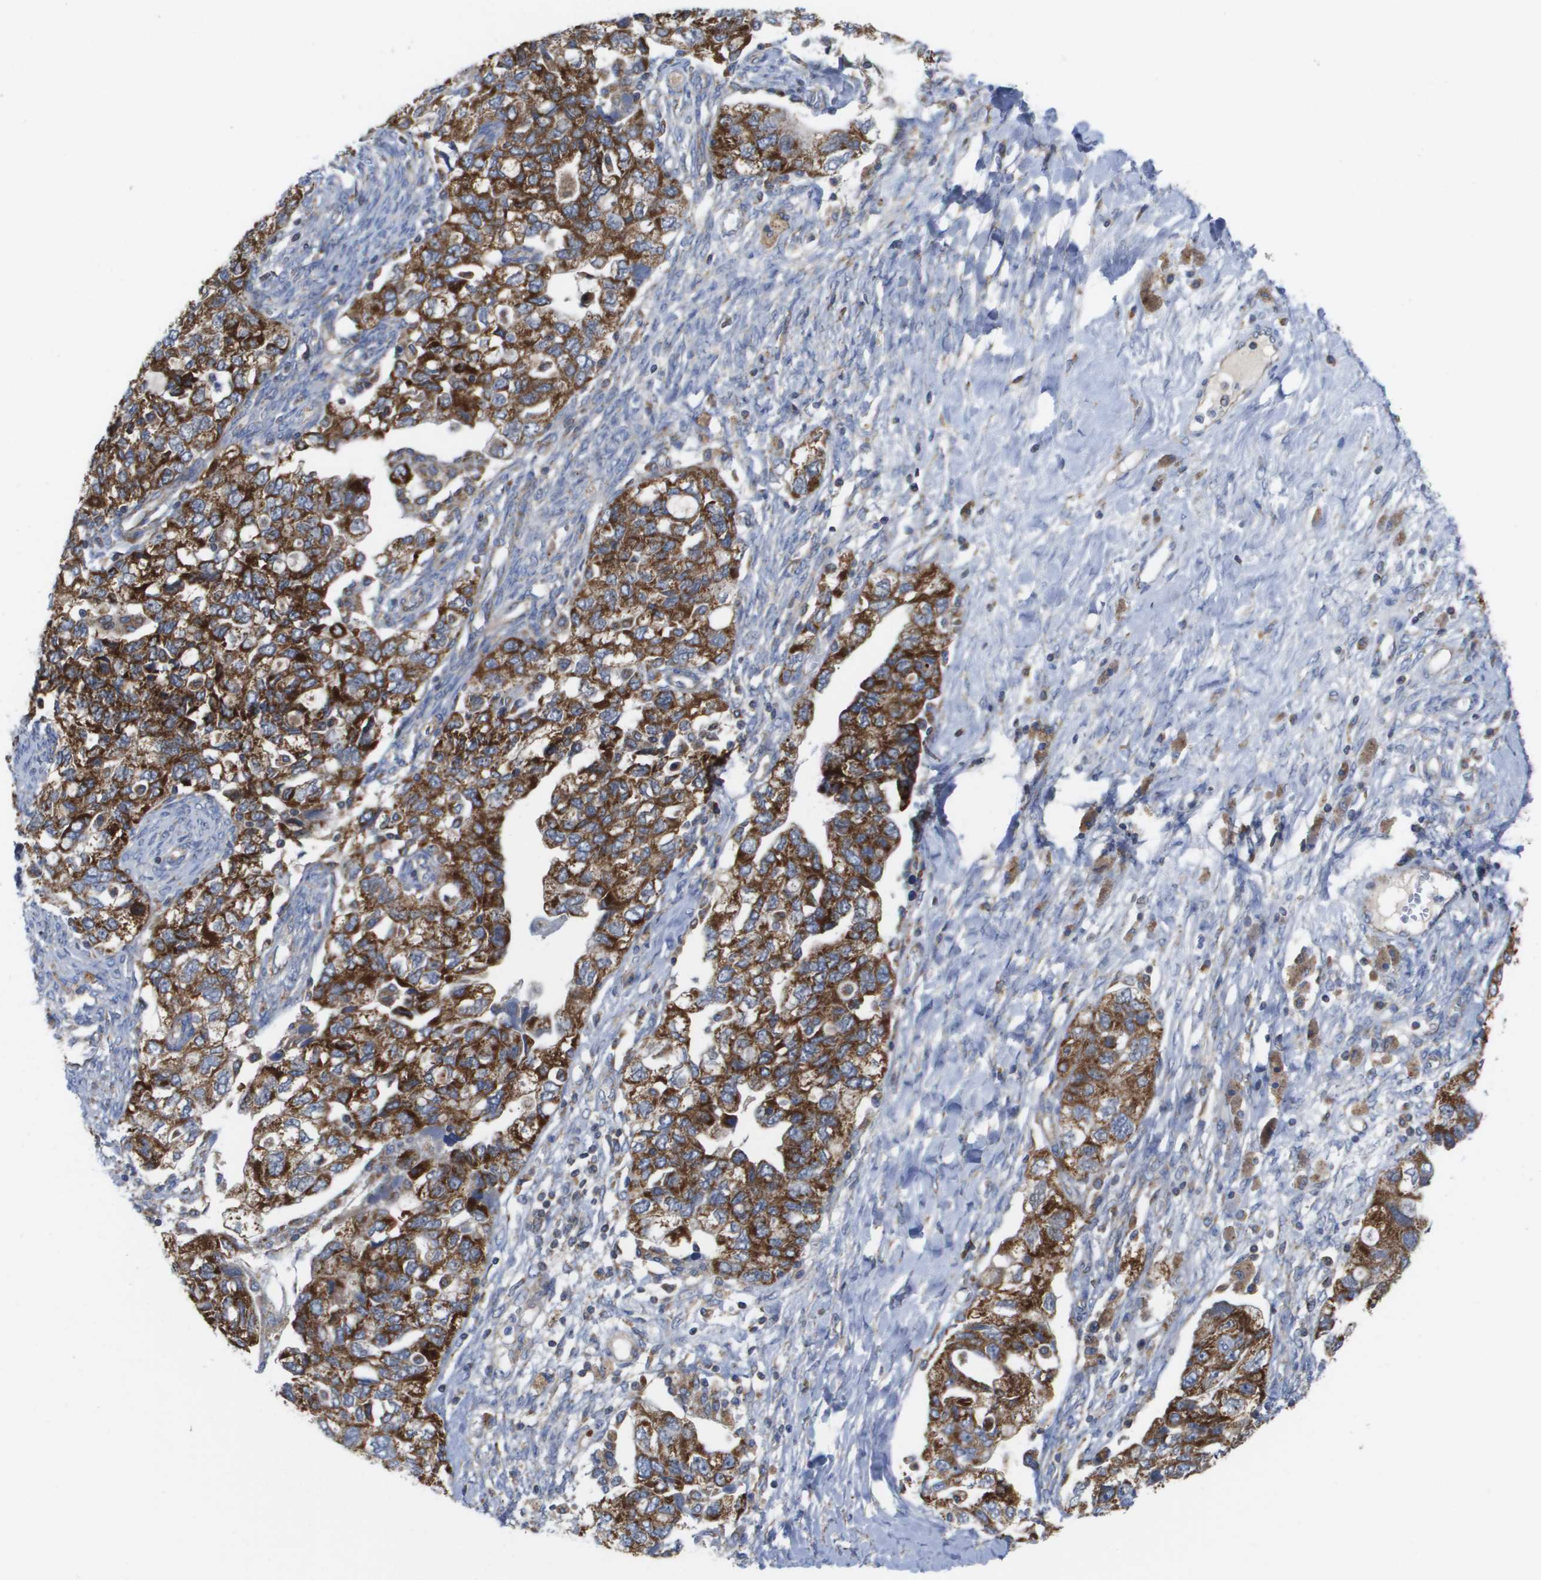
{"staining": {"intensity": "strong", "quantity": ">75%", "location": "cytoplasmic/membranous"}, "tissue": "ovarian cancer", "cell_type": "Tumor cells", "image_type": "cancer", "snomed": [{"axis": "morphology", "description": "Carcinoma, NOS"}, {"axis": "morphology", "description": "Cystadenocarcinoma, serous, NOS"}, {"axis": "topography", "description": "Ovary"}], "caption": "Tumor cells display high levels of strong cytoplasmic/membranous staining in approximately >75% of cells in ovarian cancer.", "gene": "FIS1", "patient": {"sex": "female", "age": 69}}